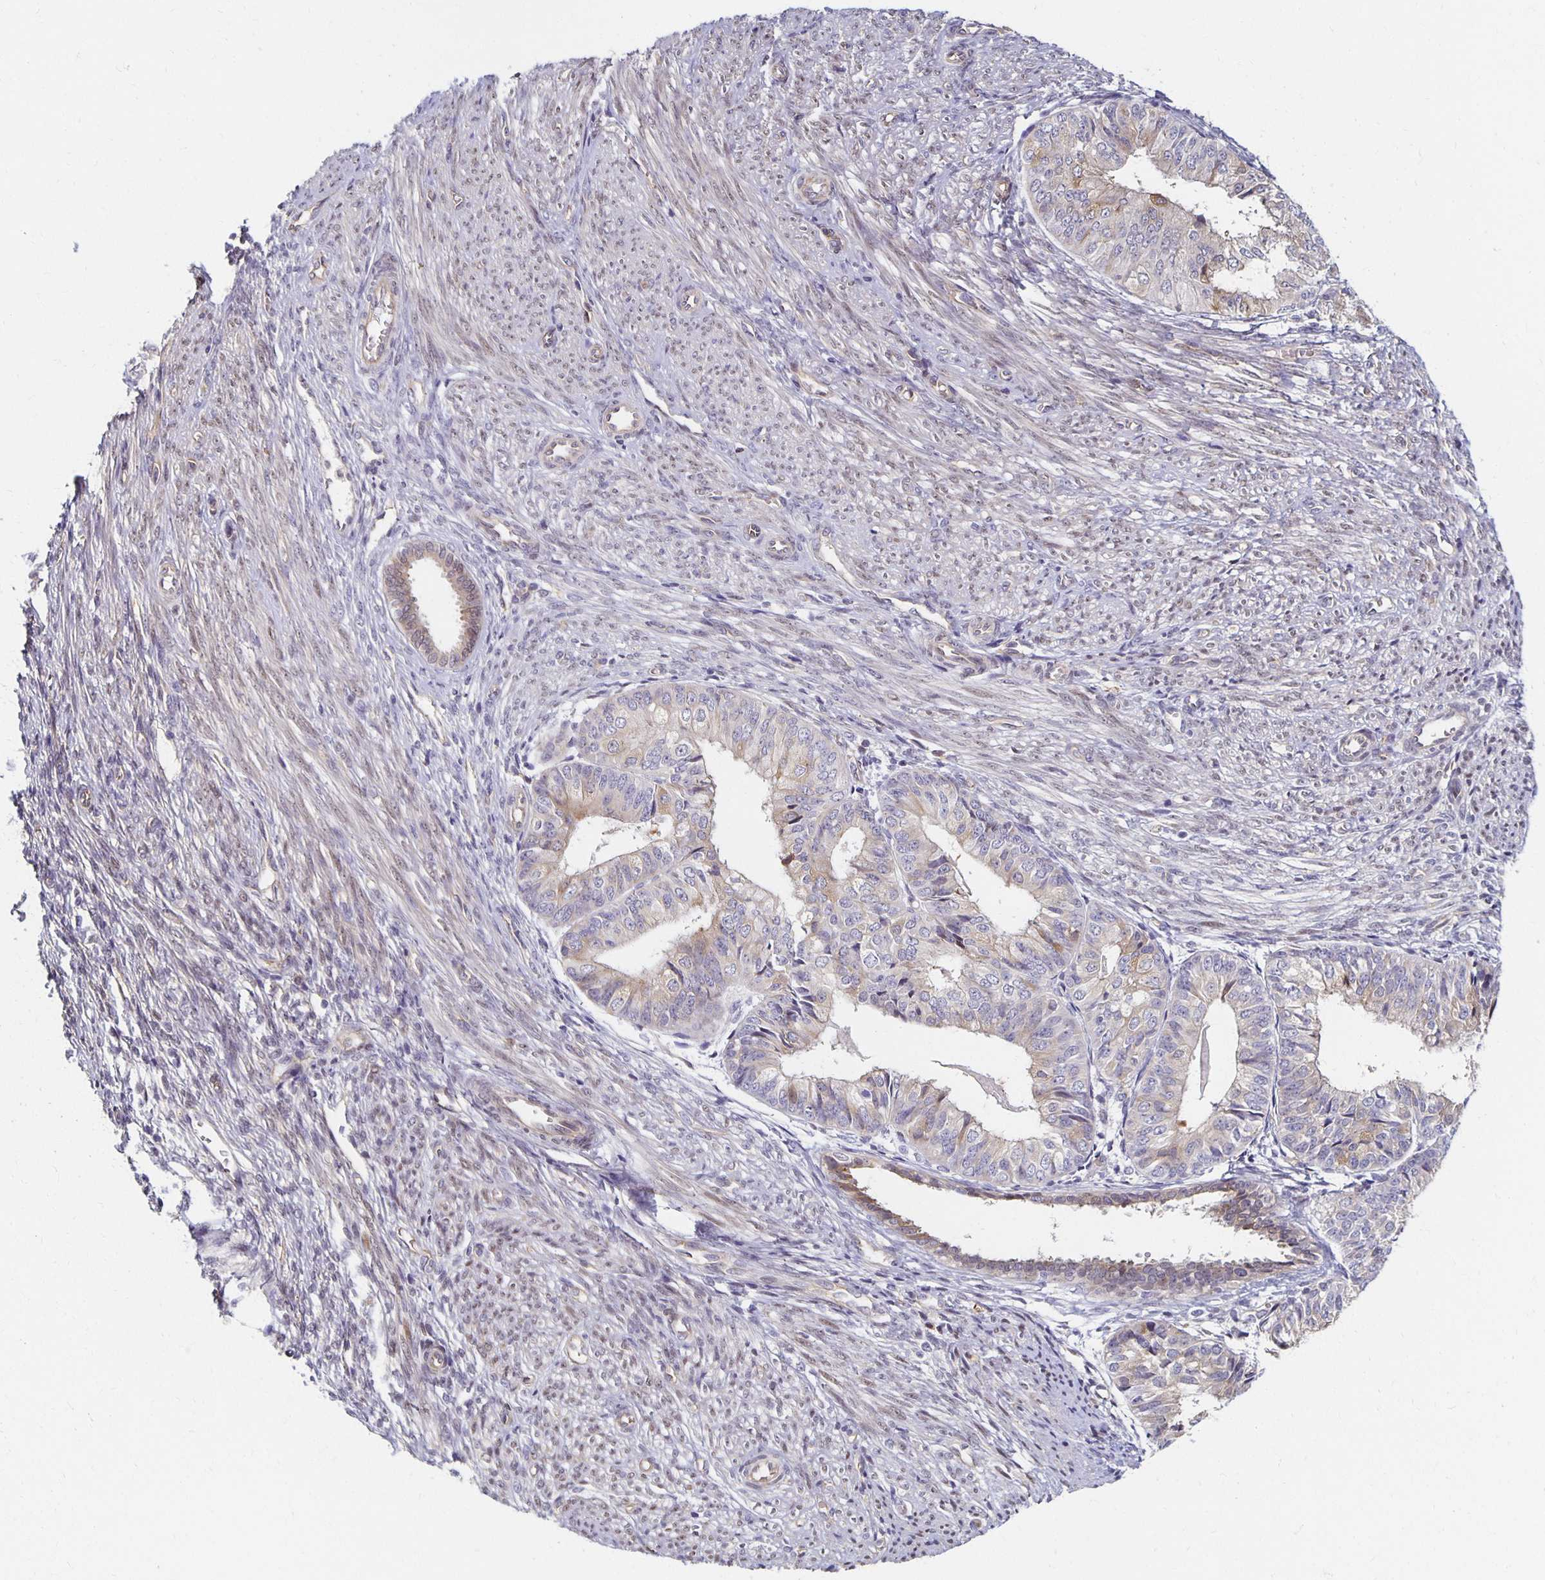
{"staining": {"intensity": "weak", "quantity": "<25%", "location": "cytoplasmic/membranous"}, "tissue": "endometrial cancer", "cell_type": "Tumor cells", "image_type": "cancer", "snomed": [{"axis": "morphology", "description": "Adenocarcinoma, NOS"}, {"axis": "topography", "description": "Endometrium"}], "caption": "Tumor cells show no significant positivity in endometrial cancer (adenocarcinoma).", "gene": "SORL1", "patient": {"sex": "female", "age": 58}}